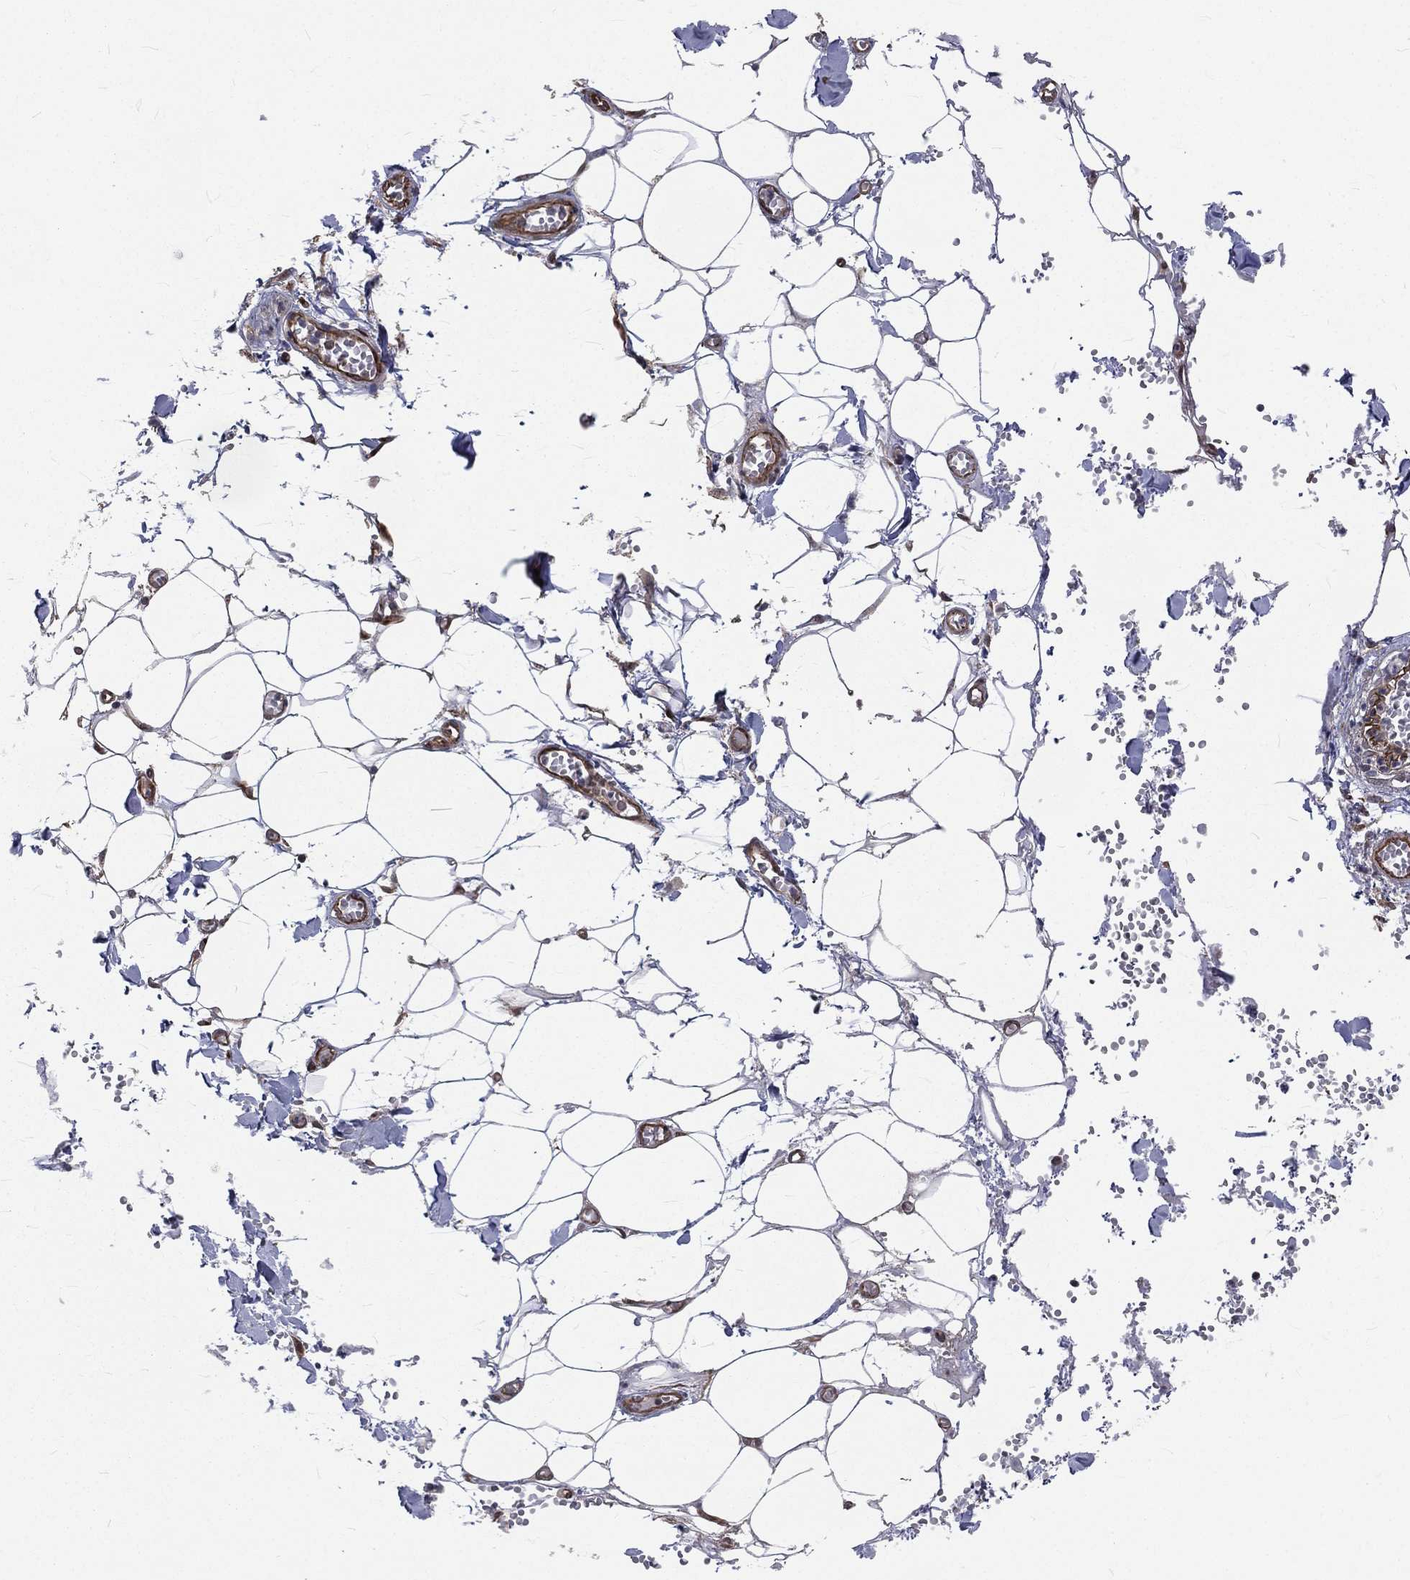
{"staining": {"intensity": "negative", "quantity": "none", "location": "none"}, "tissue": "adipose tissue", "cell_type": "Adipocytes", "image_type": "normal", "snomed": [{"axis": "morphology", "description": "Normal tissue, NOS"}, {"axis": "morphology", "description": "Squamous cell carcinoma, NOS"}, {"axis": "topography", "description": "Cartilage tissue"}, {"axis": "topography", "description": "Lung"}], "caption": "IHC histopathology image of normal adipose tissue: adipose tissue stained with DAB (3,3'-diaminobenzidine) displays no significant protein expression in adipocytes.", "gene": "ARL3", "patient": {"sex": "male", "age": 66}}